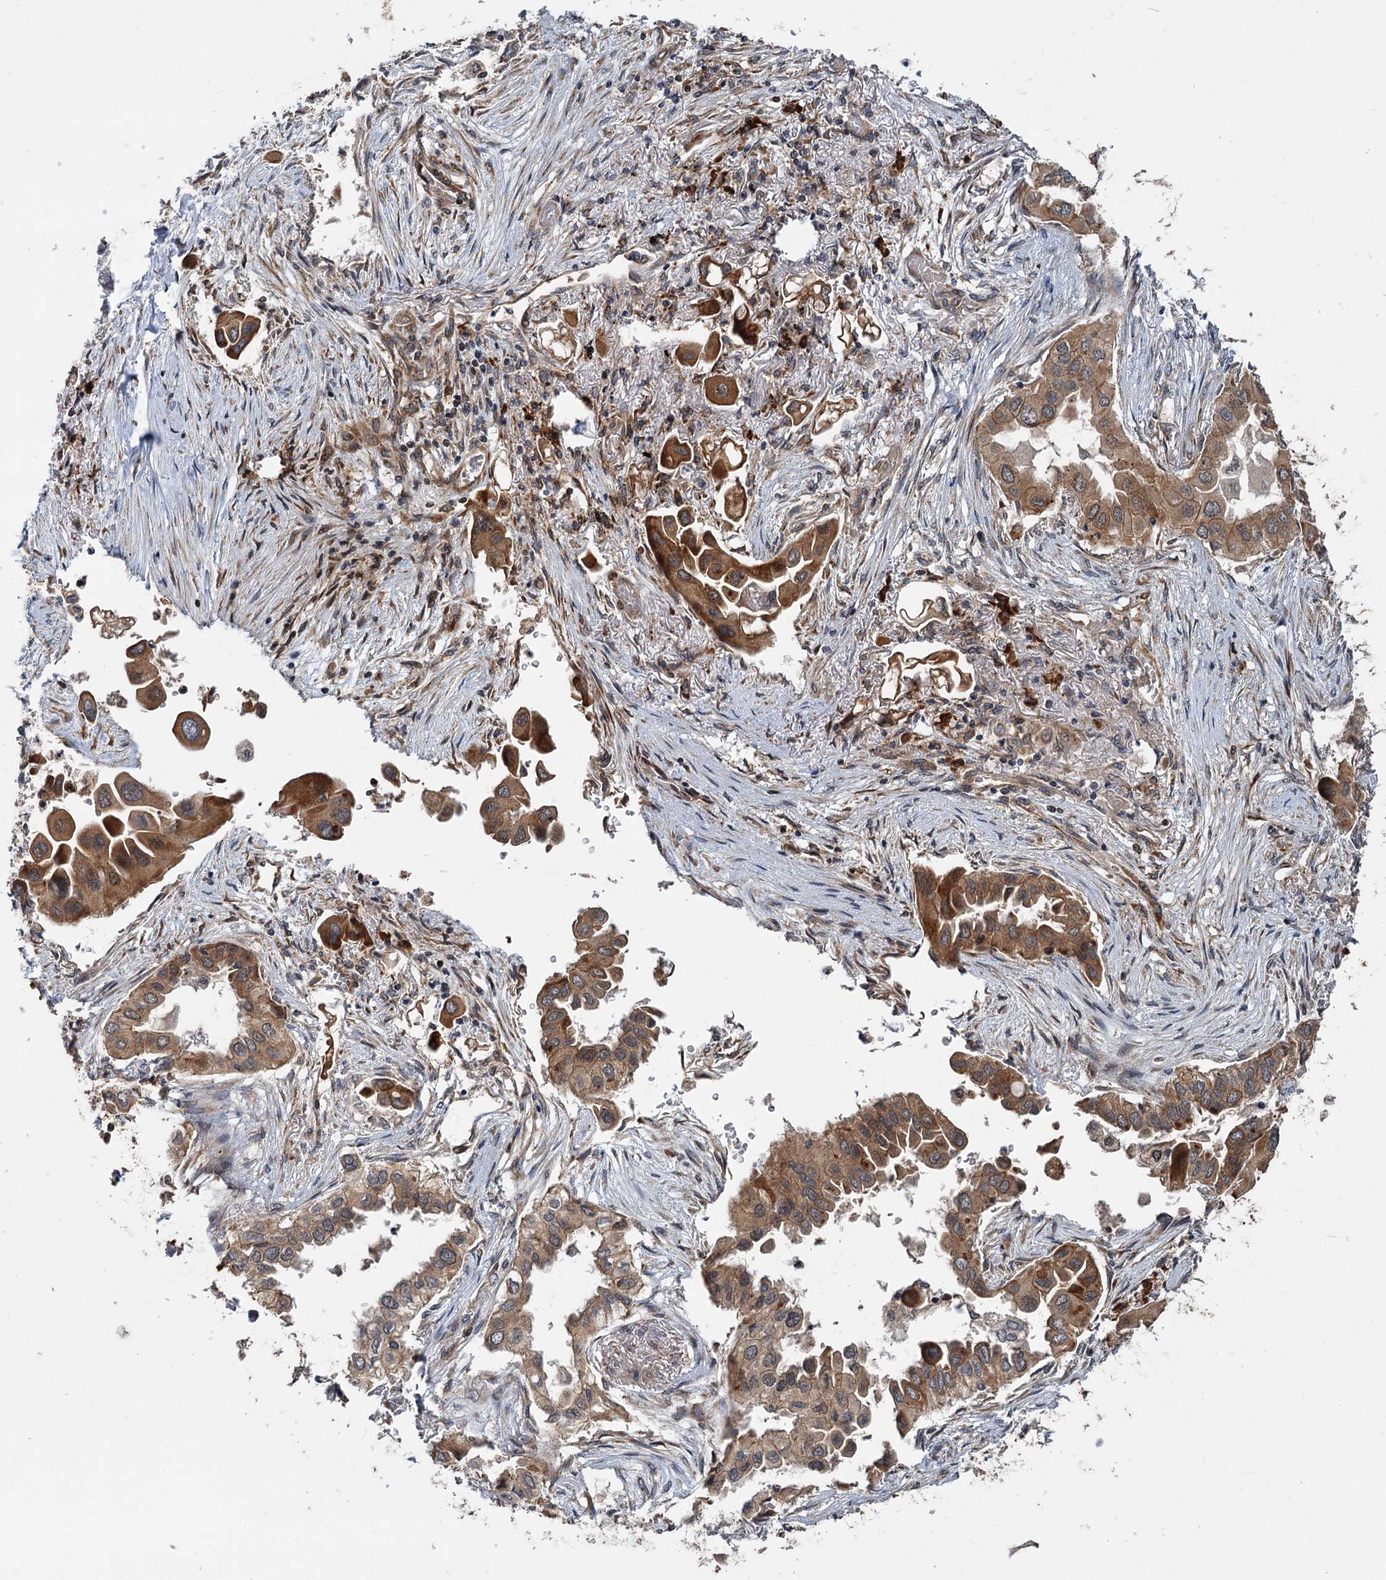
{"staining": {"intensity": "moderate", "quantity": ">75%", "location": "cytoplasmic/membranous"}, "tissue": "lung cancer", "cell_type": "Tumor cells", "image_type": "cancer", "snomed": [{"axis": "morphology", "description": "Adenocarcinoma, NOS"}, {"axis": "topography", "description": "Lung"}], "caption": "Lung adenocarcinoma stained with IHC exhibits moderate cytoplasmic/membranous expression in about >75% of tumor cells.", "gene": "KANSL2", "patient": {"sex": "female", "age": 76}}